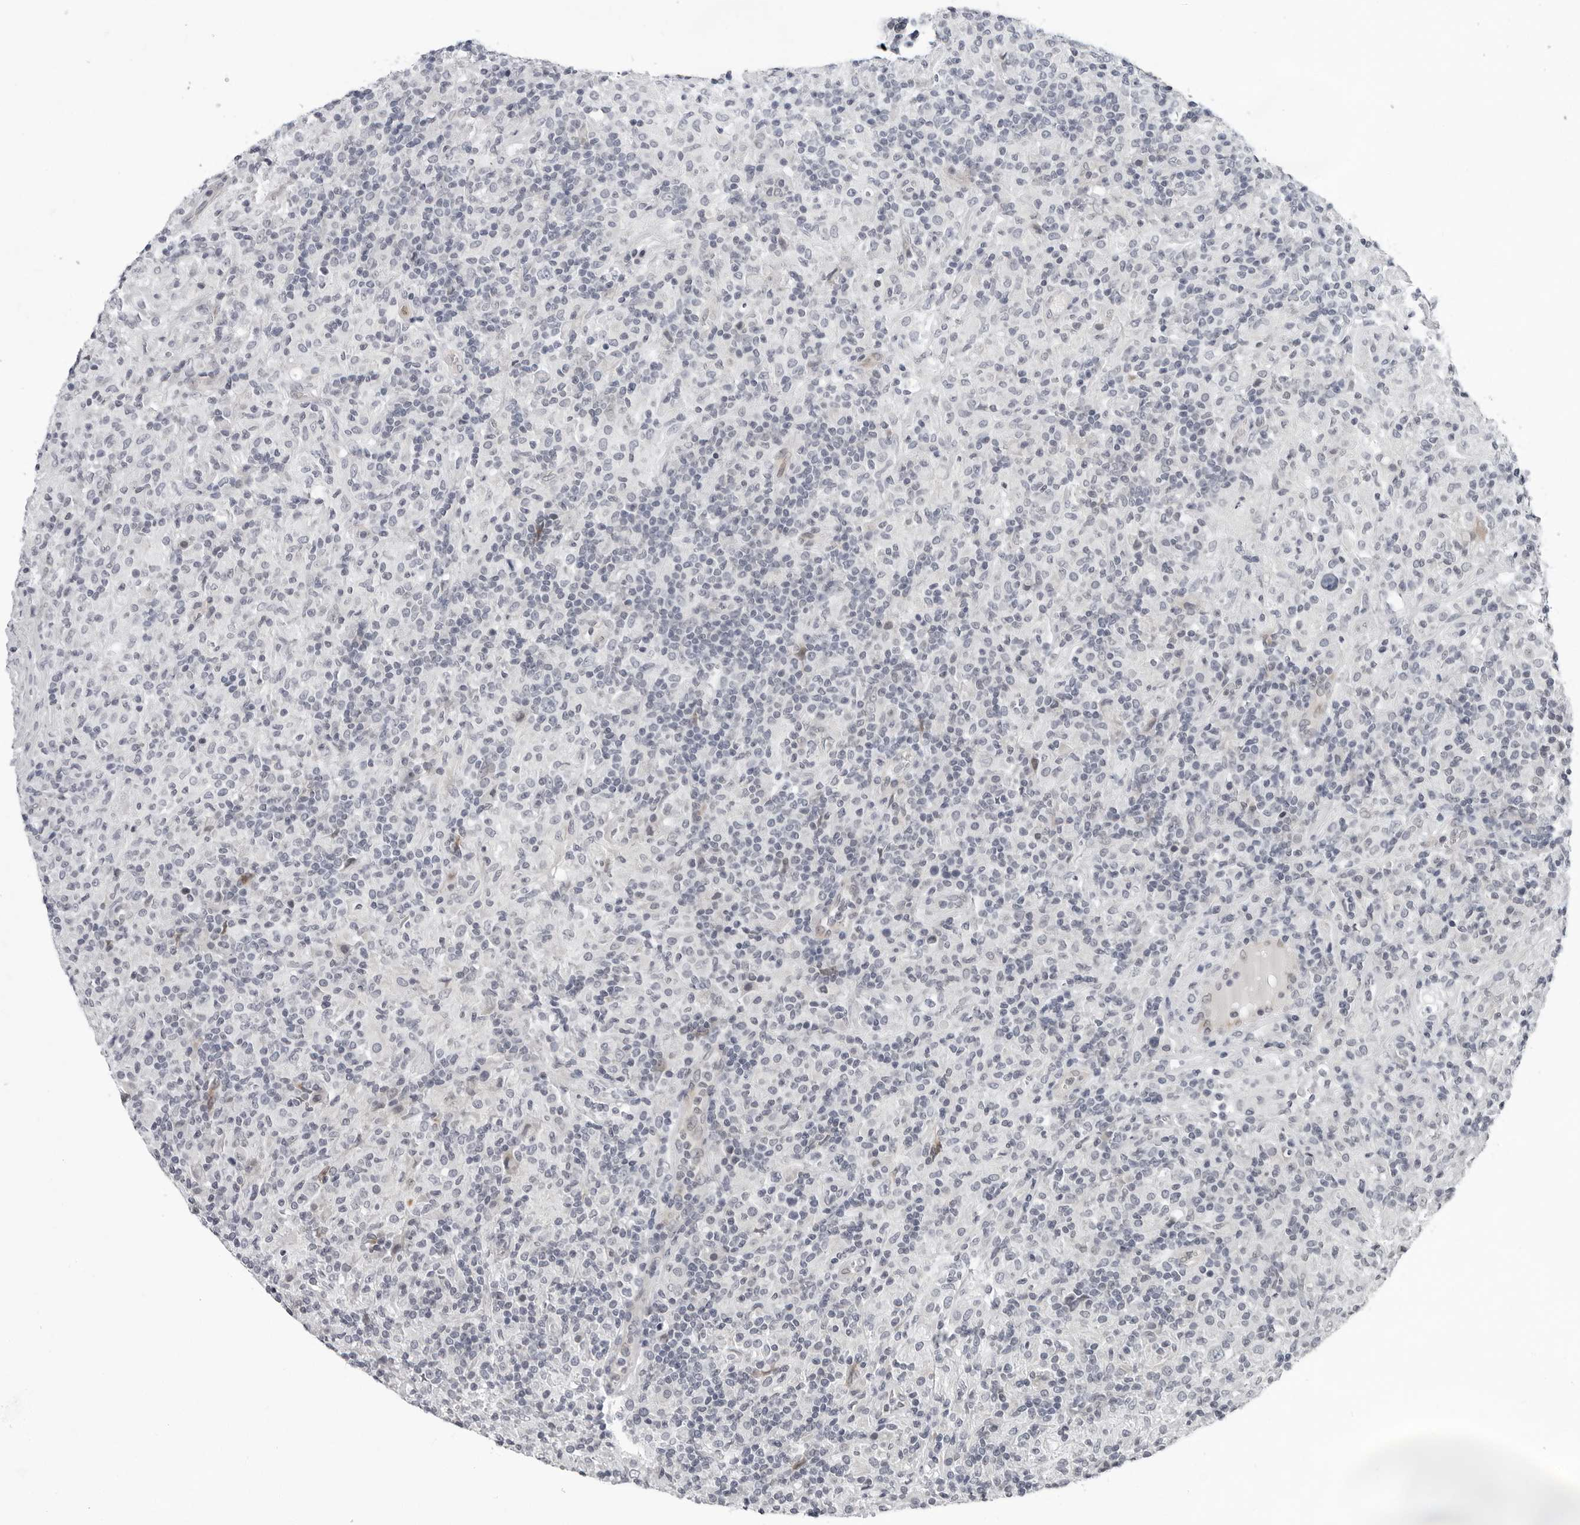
{"staining": {"intensity": "negative", "quantity": "none", "location": "none"}, "tissue": "lymphoma", "cell_type": "Tumor cells", "image_type": "cancer", "snomed": [{"axis": "morphology", "description": "Hodgkin's disease, NOS"}, {"axis": "topography", "description": "Lymph node"}], "caption": "DAB (3,3'-diaminobenzidine) immunohistochemical staining of lymphoma shows no significant positivity in tumor cells.", "gene": "CCDC28B", "patient": {"sex": "male", "age": 70}}